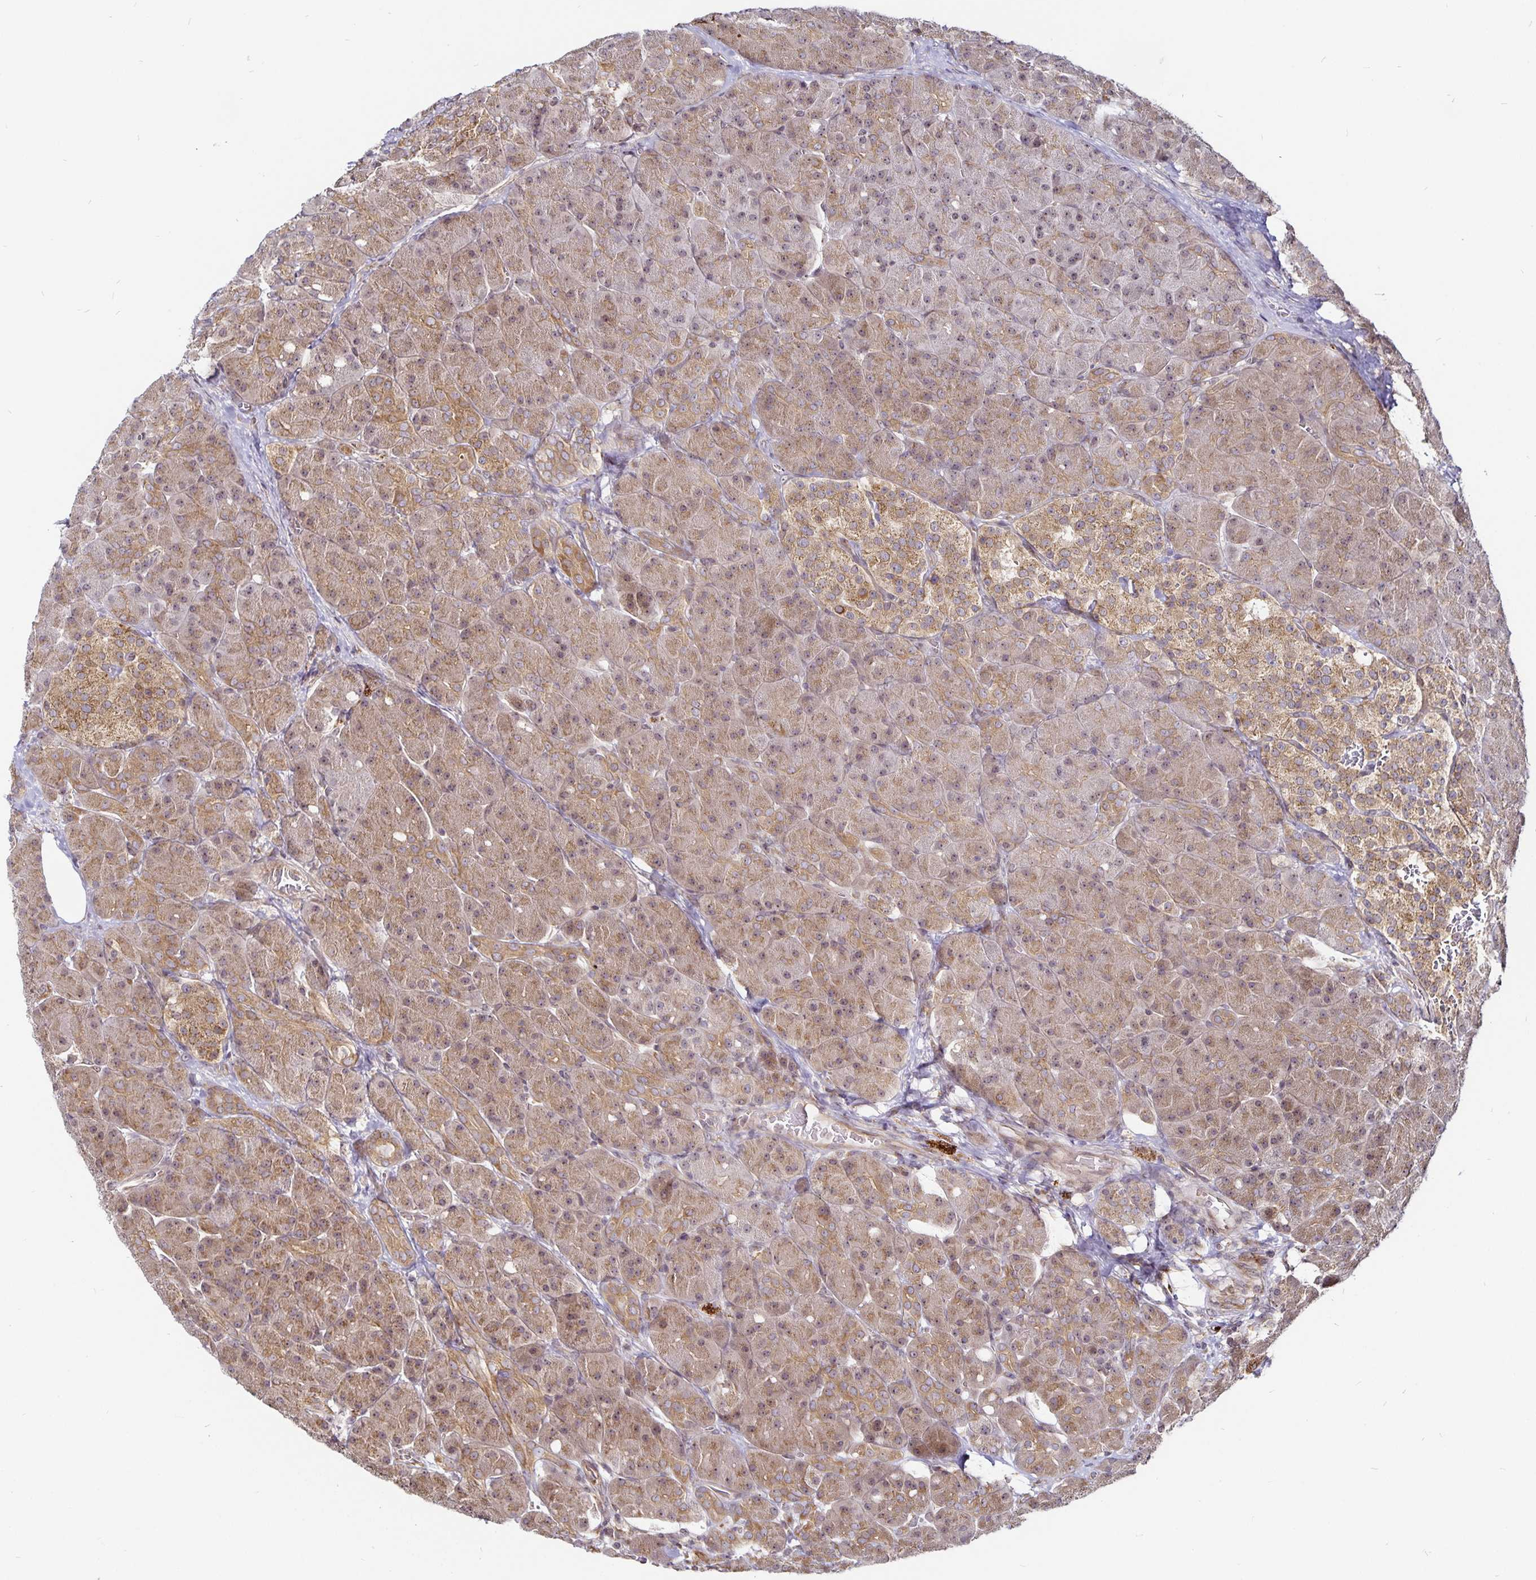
{"staining": {"intensity": "moderate", "quantity": ">75%", "location": "cytoplasmic/membranous,nuclear"}, "tissue": "pancreas", "cell_type": "Exocrine glandular cells", "image_type": "normal", "snomed": [{"axis": "morphology", "description": "Normal tissue, NOS"}, {"axis": "topography", "description": "Pancreas"}], "caption": "Pancreas stained for a protein (brown) demonstrates moderate cytoplasmic/membranous,nuclear positive positivity in about >75% of exocrine glandular cells.", "gene": "CYP27A1", "patient": {"sex": "male", "age": 55}}